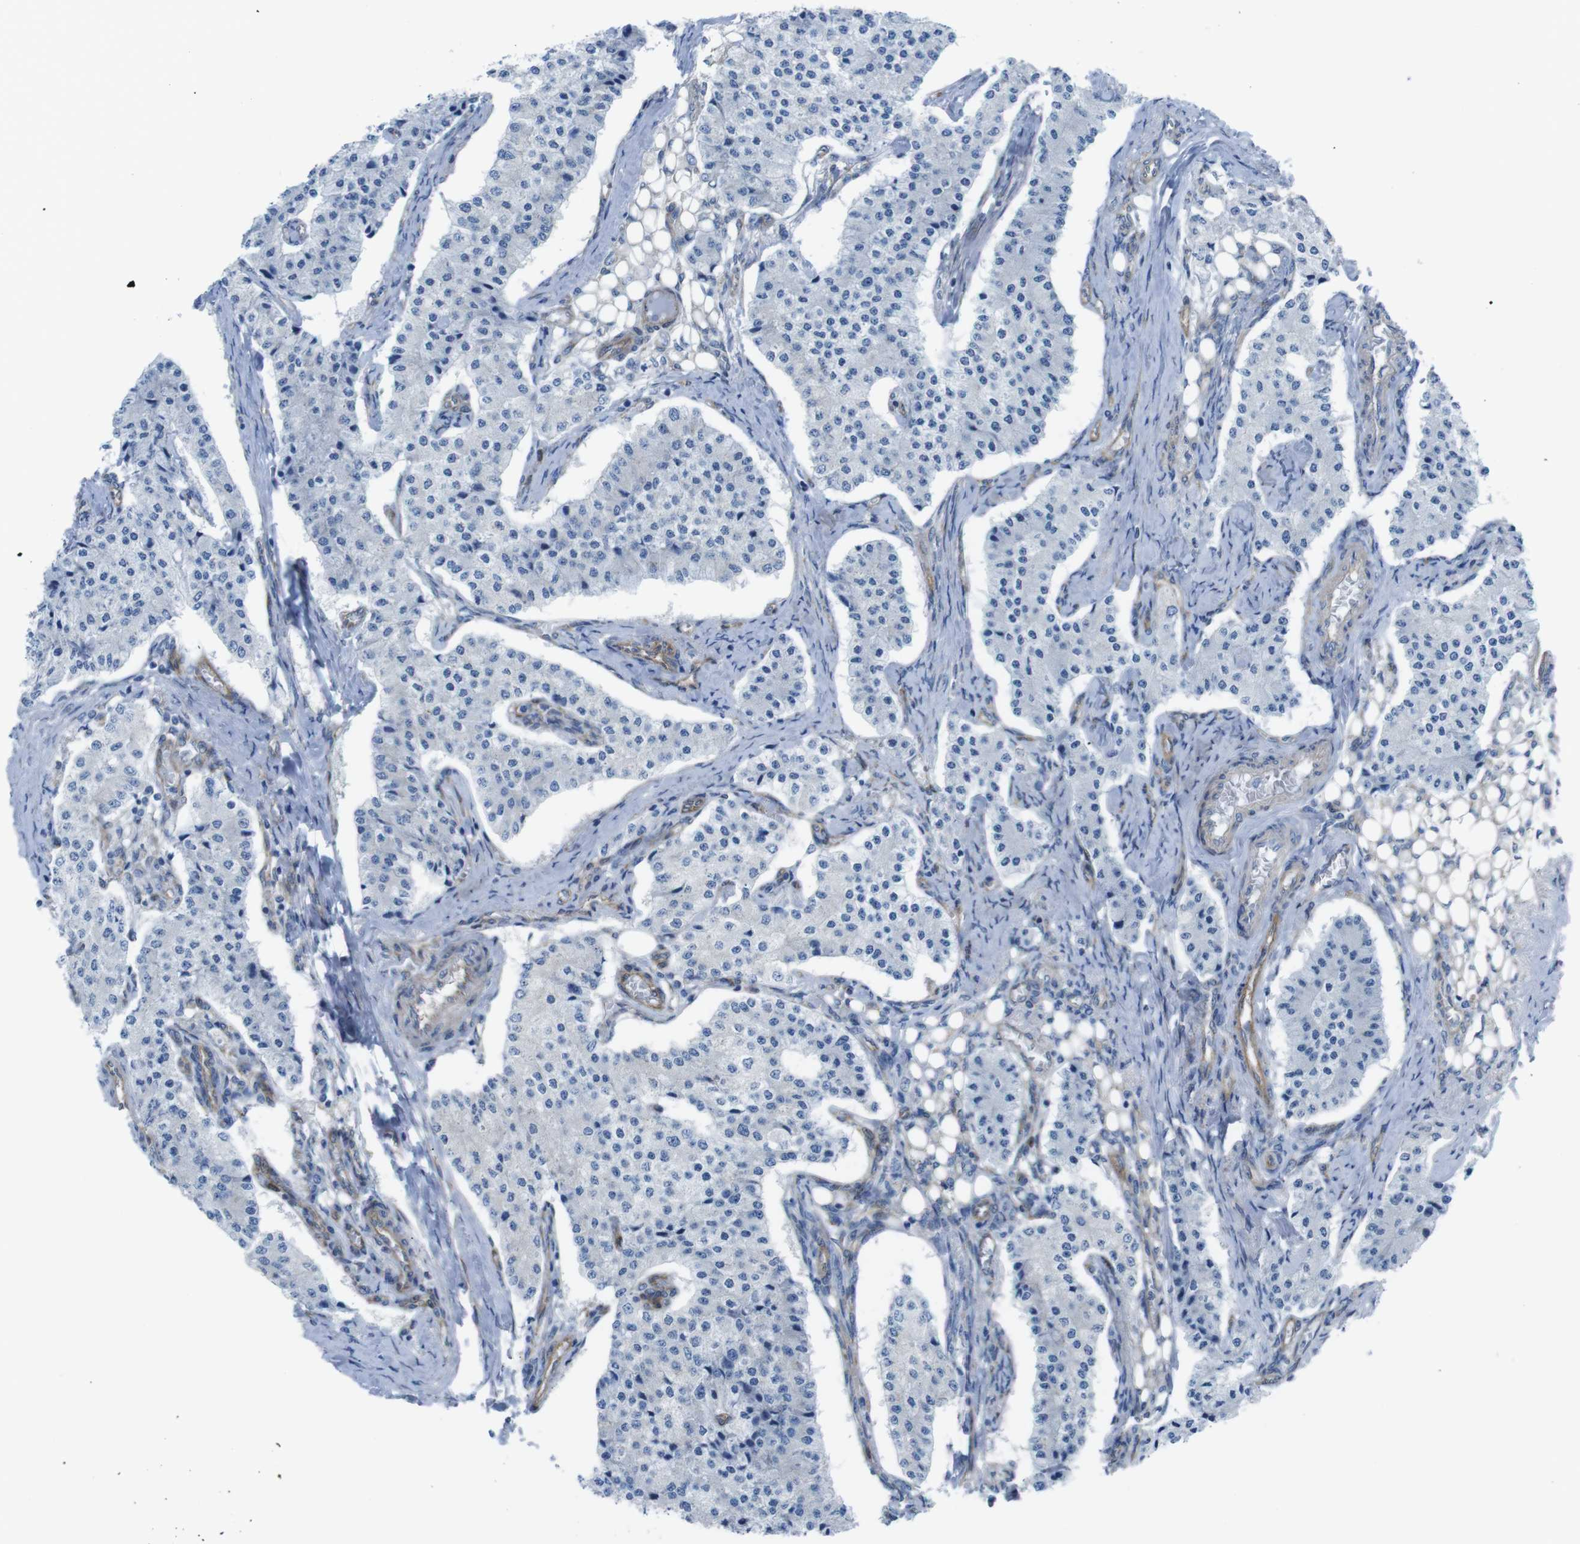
{"staining": {"intensity": "negative", "quantity": "none", "location": "none"}, "tissue": "carcinoid", "cell_type": "Tumor cells", "image_type": "cancer", "snomed": [{"axis": "morphology", "description": "Carcinoid, malignant, NOS"}, {"axis": "topography", "description": "Colon"}], "caption": "The histopathology image reveals no significant positivity in tumor cells of malignant carcinoid.", "gene": "DIAPH2", "patient": {"sex": "female", "age": 52}}